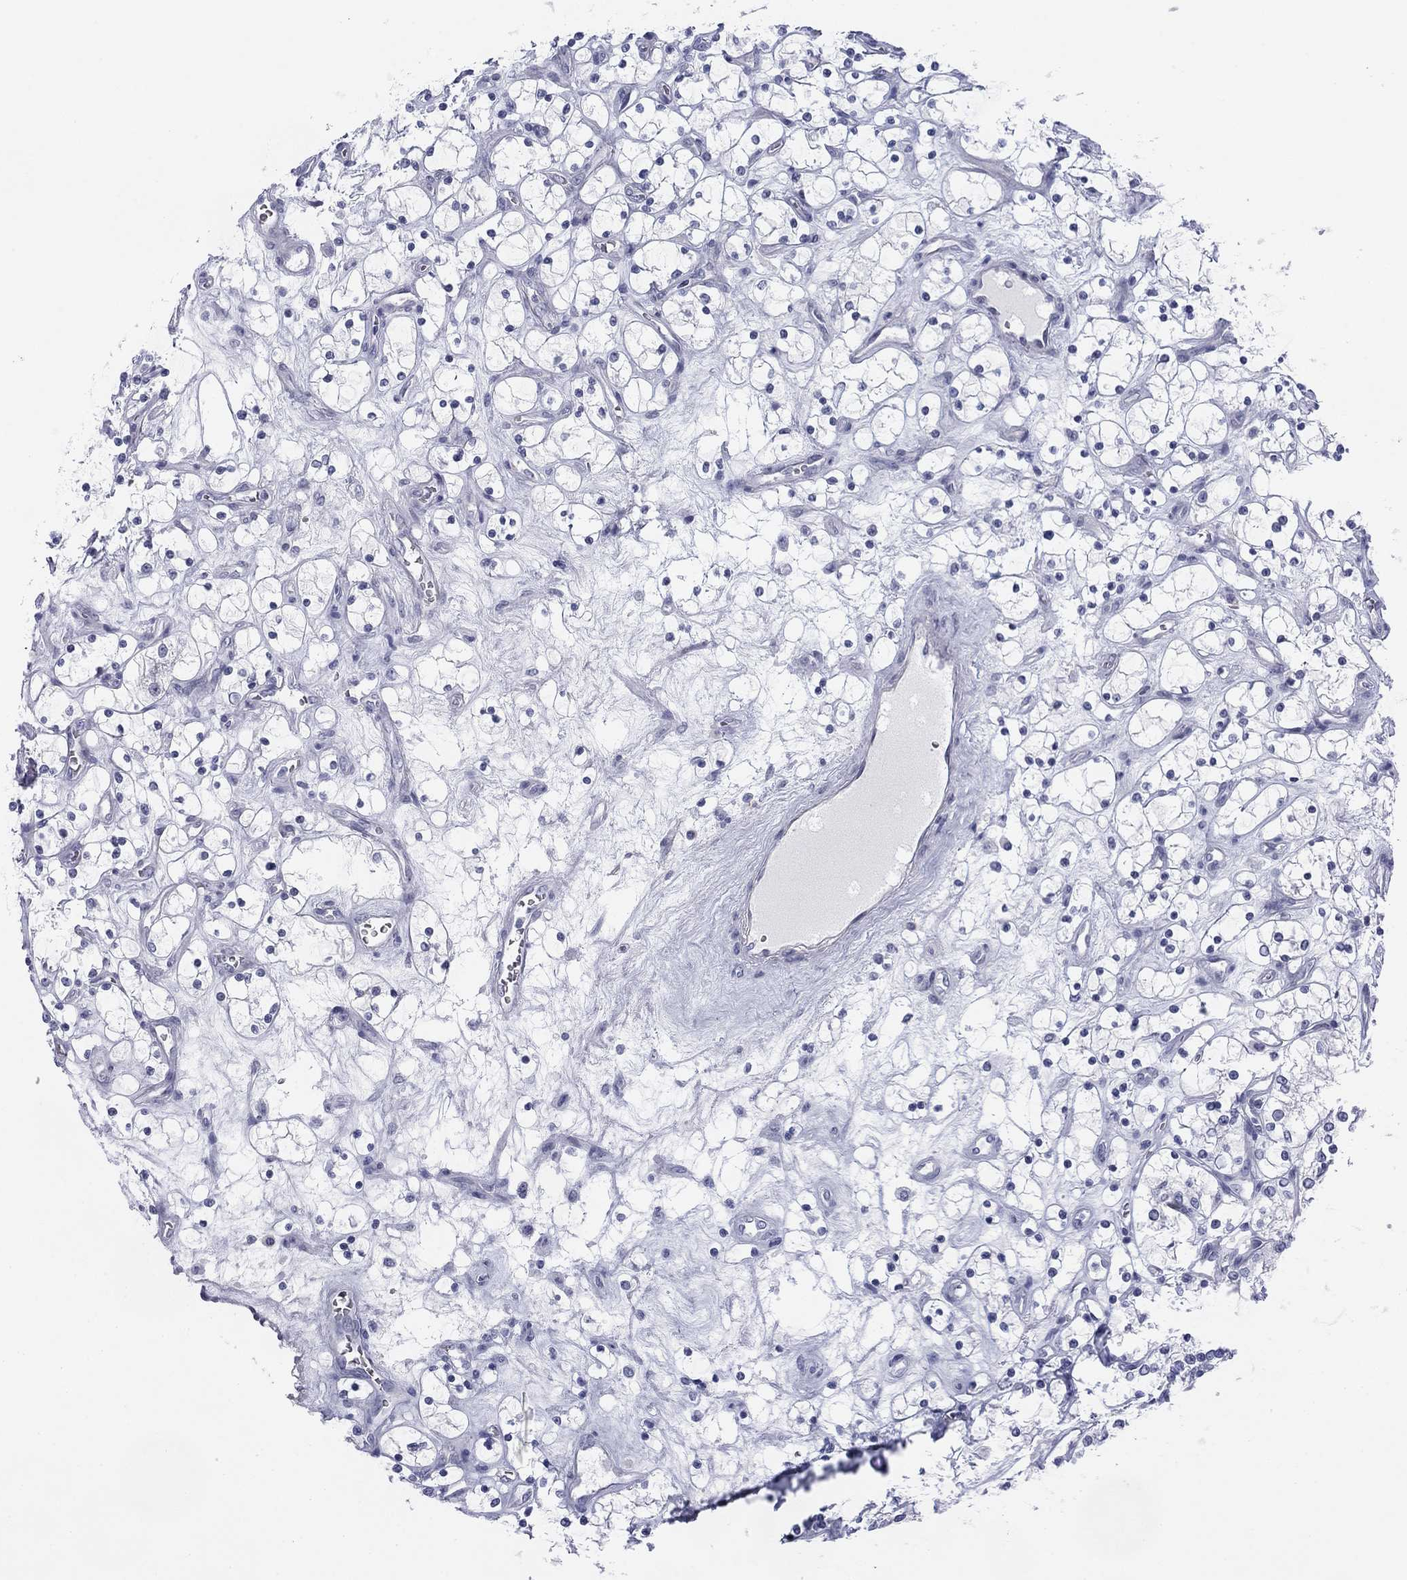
{"staining": {"intensity": "negative", "quantity": "none", "location": "none"}, "tissue": "renal cancer", "cell_type": "Tumor cells", "image_type": "cancer", "snomed": [{"axis": "morphology", "description": "Adenocarcinoma, NOS"}, {"axis": "topography", "description": "Kidney"}], "caption": "DAB immunohistochemical staining of adenocarcinoma (renal) reveals no significant expression in tumor cells. (Brightfield microscopy of DAB (3,3'-diaminobenzidine) immunohistochemistry (IHC) at high magnification).", "gene": "PRPH", "patient": {"sex": "female", "age": 69}}